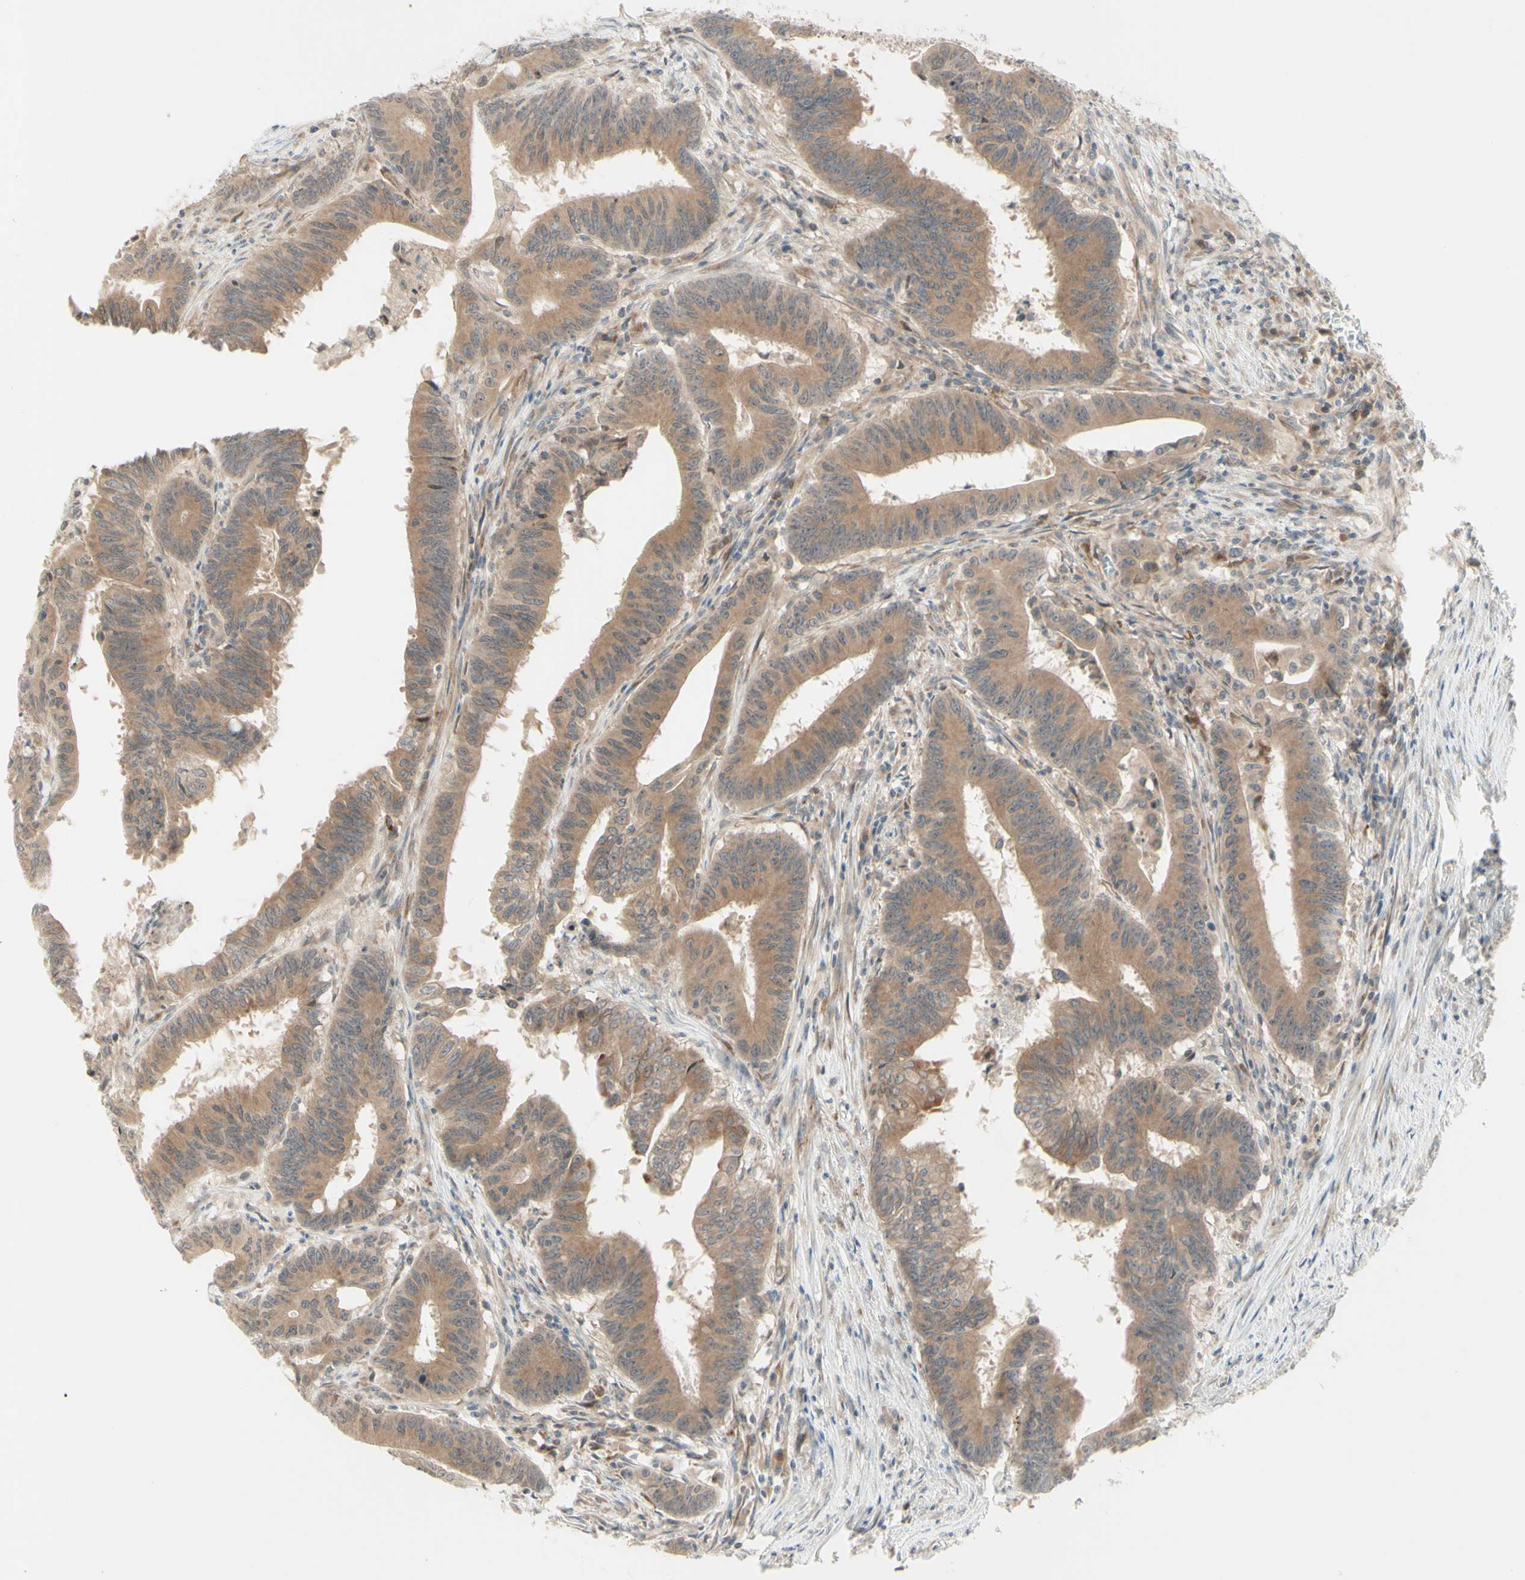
{"staining": {"intensity": "moderate", "quantity": ">75%", "location": "cytoplasmic/membranous"}, "tissue": "colorectal cancer", "cell_type": "Tumor cells", "image_type": "cancer", "snomed": [{"axis": "morphology", "description": "Adenocarcinoma, NOS"}, {"axis": "topography", "description": "Colon"}], "caption": "Protein analysis of colorectal cancer (adenocarcinoma) tissue shows moderate cytoplasmic/membranous positivity in about >75% of tumor cells. (brown staining indicates protein expression, while blue staining denotes nuclei).", "gene": "ZW10", "patient": {"sex": "male", "age": 45}}